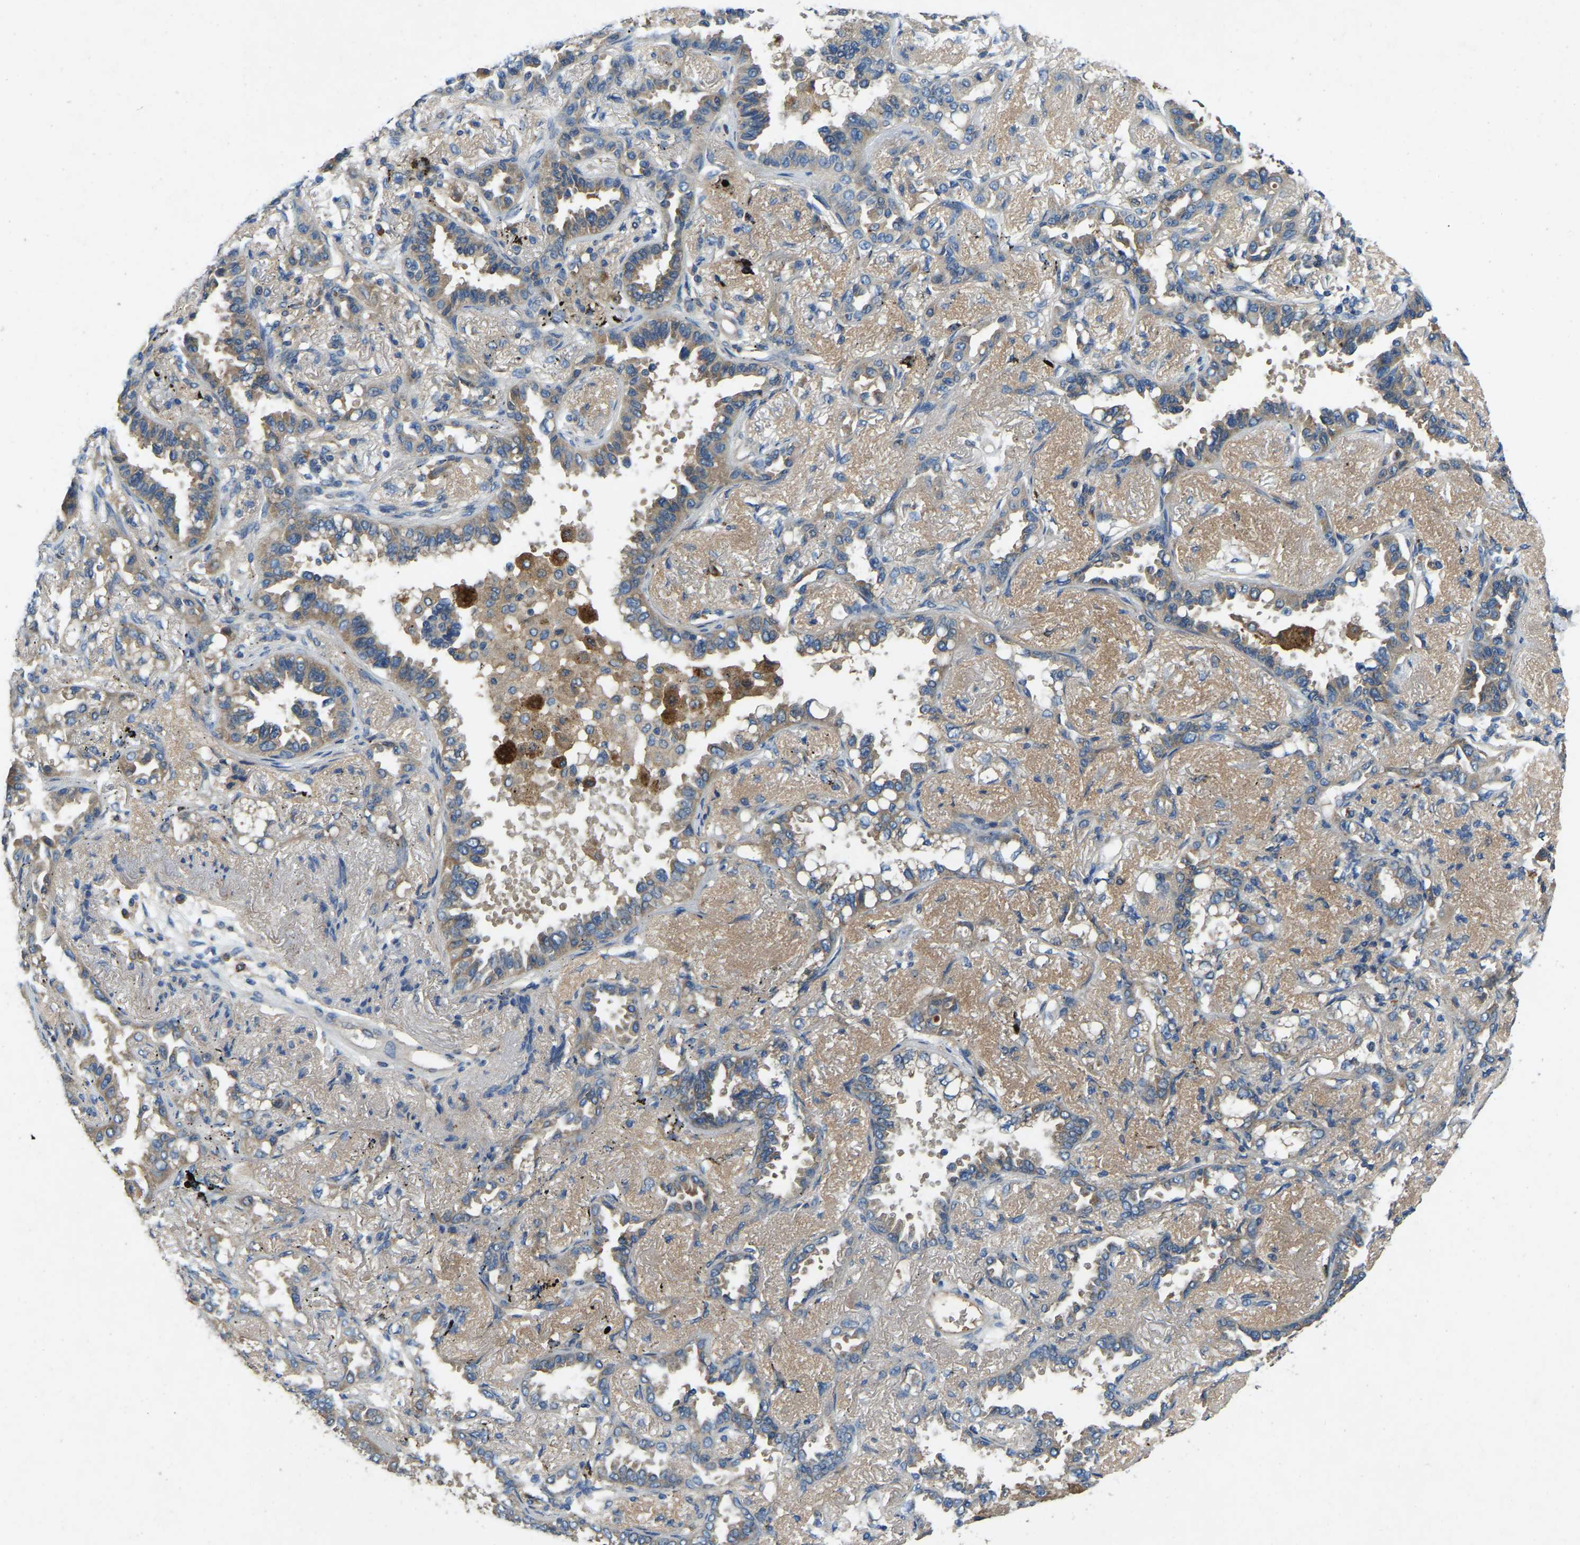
{"staining": {"intensity": "weak", "quantity": ">75%", "location": "cytoplasmic/membranous"}, "tissue": "lung cancer", "cell_type": "Tumor cells", "image_type": "cancer", "snomed": [{"axis": "morphology", "description": "Adenocarcinoma, NOS"}, {"axis": "topography", "description": "Lung"}], "caption": "DAB (3,3'-diaminobenzidine) immunohistochemical staining of lung adenocarcinoma shows weak cytoplasmic/membranous protein positivity in approximately >75% of tumor cells. The protein is stained brown, and the nuclei are stained in blue (DAB IHC with brightfield microscopy, high magnification).", "gene": "ATP8B1", "patient": {"sex": "male", "age": 59}}